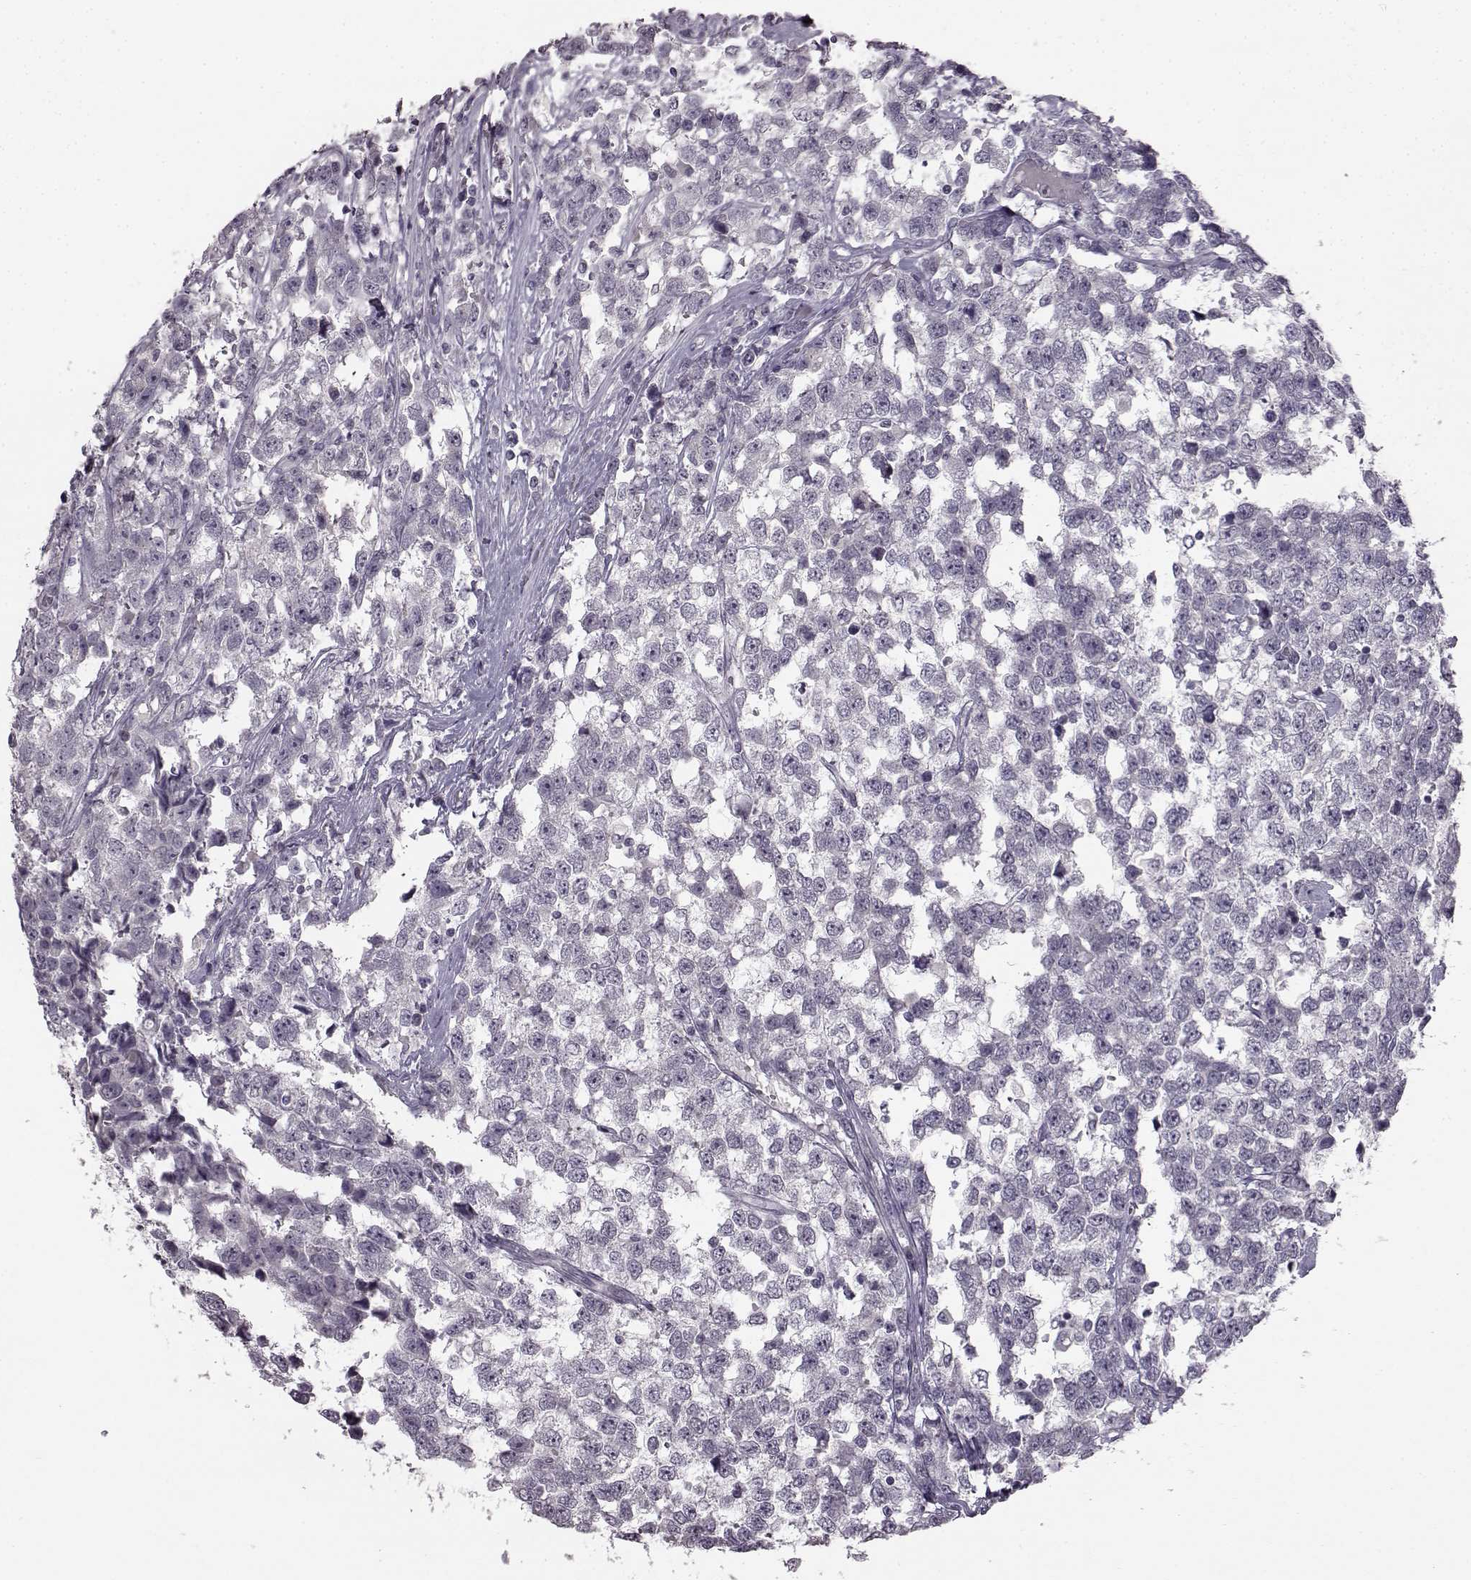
{"staining": {"intensity": "negative", "quantity": "none", "location": "none"}, "tissue": "testis cancer", "cell_type": "Tumor cells", "image_type": "cancer", "snomed": [{"axis": "morphology", "description": "Seminoma, NOS"}, {"axis": "topography", "description": "Testis"}], "caption": "Immunohistochemistry (IHC) micrograph of neoplastic tissue: human testis cancer stained with DAB (3,3'-diaminobenzidine) displays no significant protein positivity in tumor cells.", "gene": "LHB", "patient": {"sex": "male", "age": 34}}